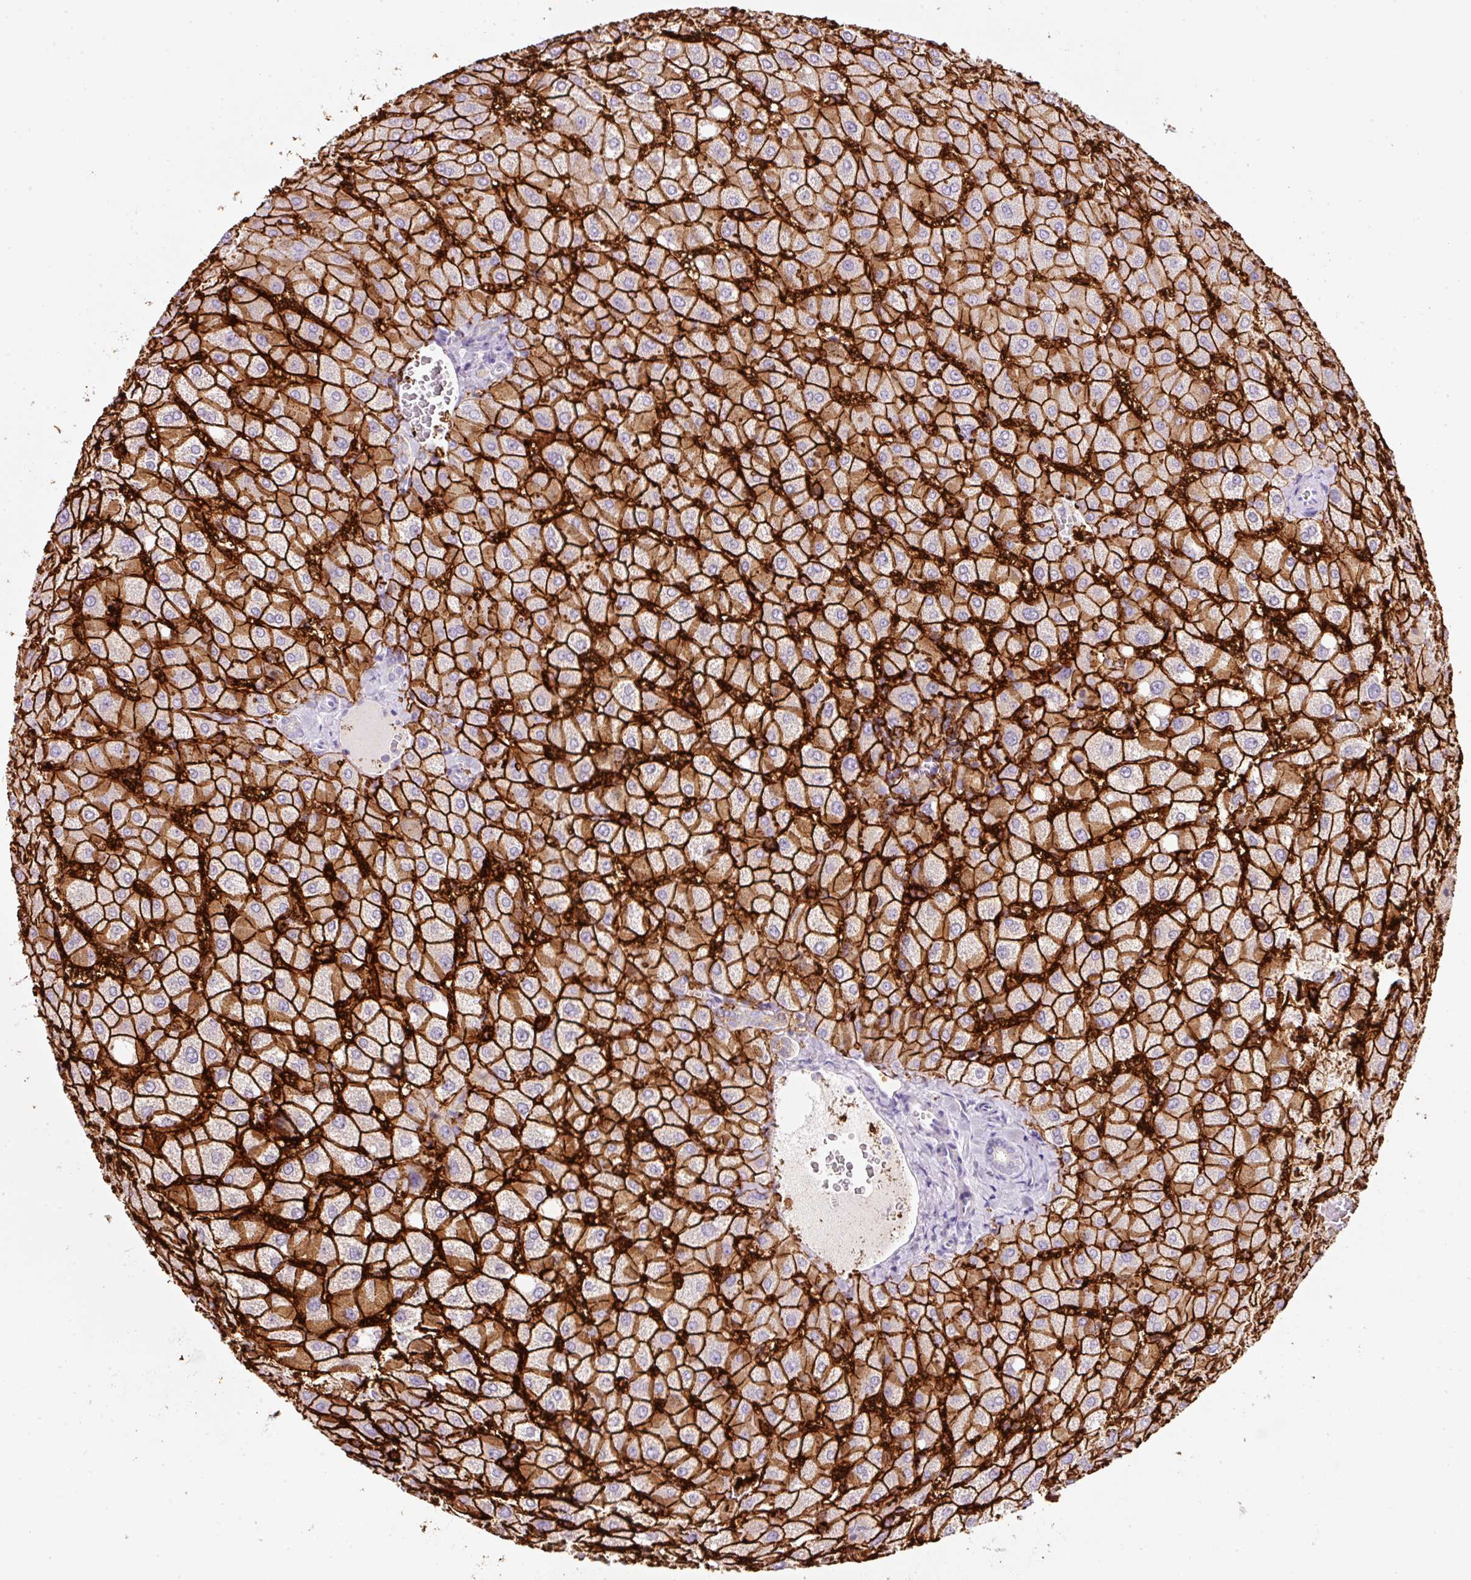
{"staining": {"intensity": "negative", "quantity": "none", "location": "none"}, "tissue": "liver", "cell_type": "Cholangiocytes", "image_type": "normal", "snomed": [{"axis": "morphology", "description": "Normal tissue, NOS"}, {"axis": "topography", "description": "Liver"}], "caption": "Human liver stained for a protein using immunohistochemistry displays no expression in cholangiocytes.", "gene": "SLC2A2", "patient": {"sex": "female", "age": 54}}